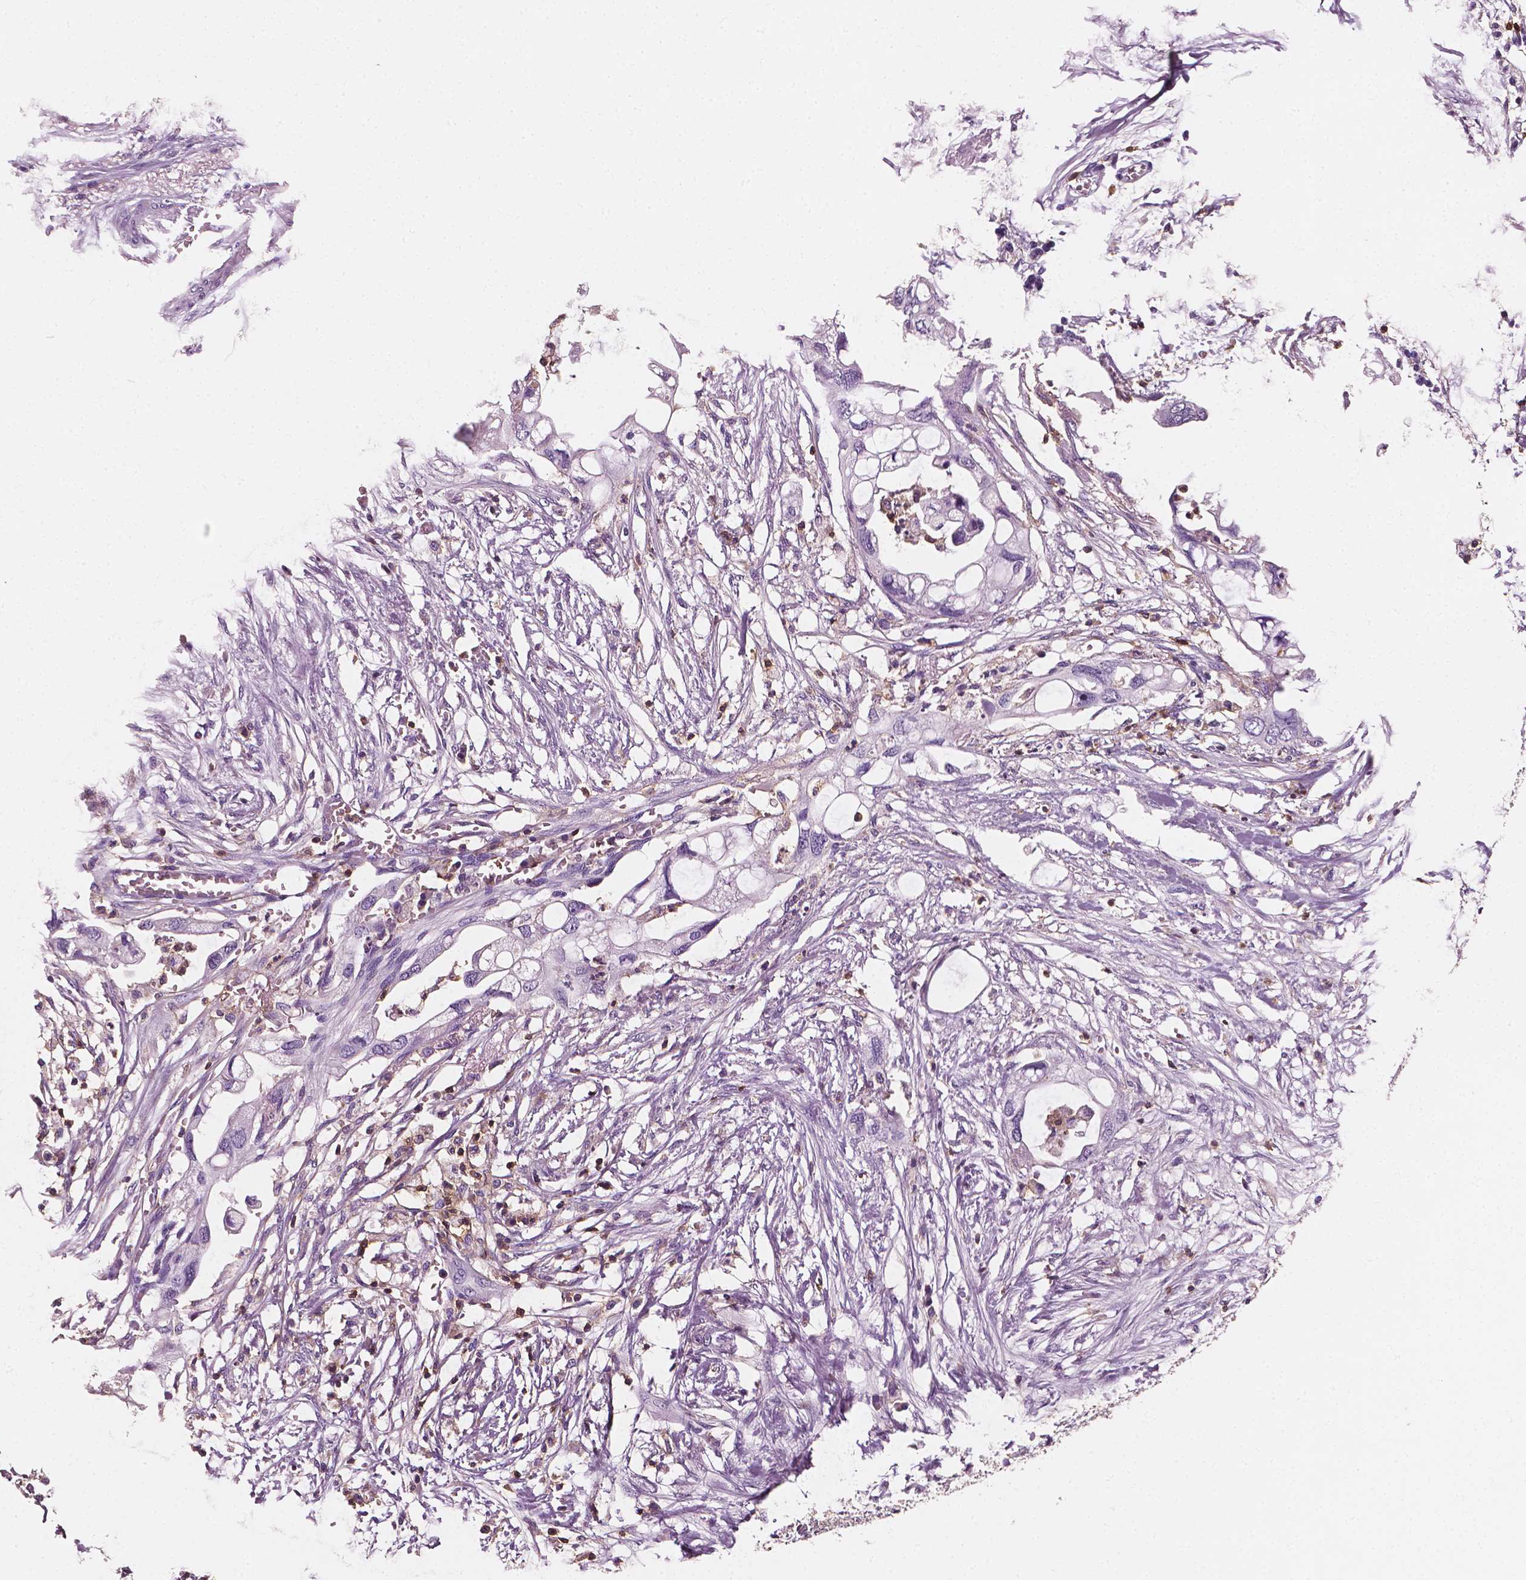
{"staining": {"intensity": "negative", "quantity": "none", "location": "none"}, "tissue": "pancreatic cancer", "cell_type": "Tumor cells", "image_type": "cancer", "snomed": [{"axis": "morphology", "description": "Adenocarcinoma, NOS"}, {"axis": "topography", "description": "Pancreas"}], "caption": "An immunohistochemistry micrograph of pancreatic cancer (adenocarcinoma) is shown. There is no staining in tumor cells of pancreatic cancer (adenocarcinoma).", "gene": "PTPRC", "patient": {"sex": "female", "age": 72}}